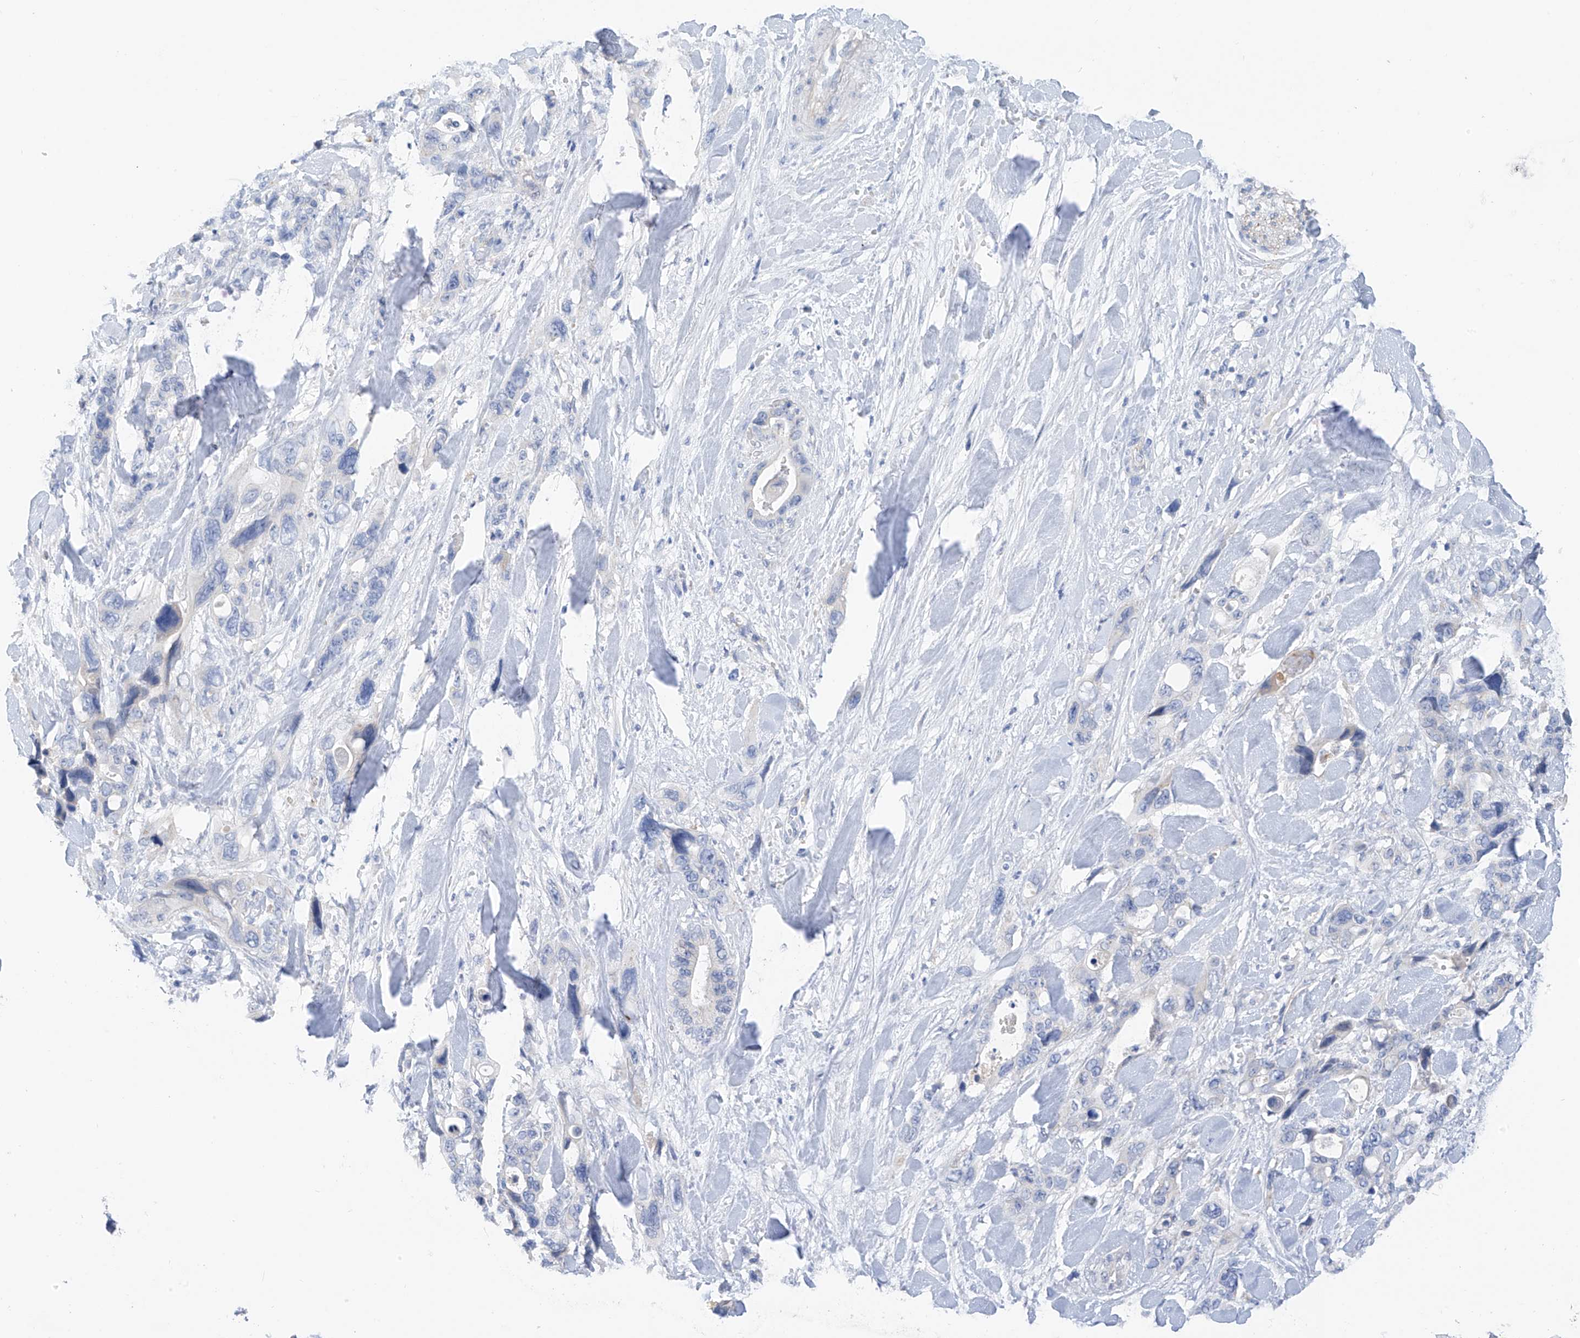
{"staining": {"intensity": "negative", "quantity": "none", "location": "none"}, "tissue": "pancreatic cancer", "cell_type": "Tumor cells", "image_type": "cancer", "snomed": [{"axis": "morphology", "description": "Adenocarcinoma, NOS"}, {"axis": "topography", "description": "Pancreas"}], "caption": "Immunohistochemistry (IHC) image of human pancreatic cancer stained for a protein (brown), which exhibits no expression in tumor cells.", "gene": "ITGA9", "patient": {"sex": "male", "age": 46}}